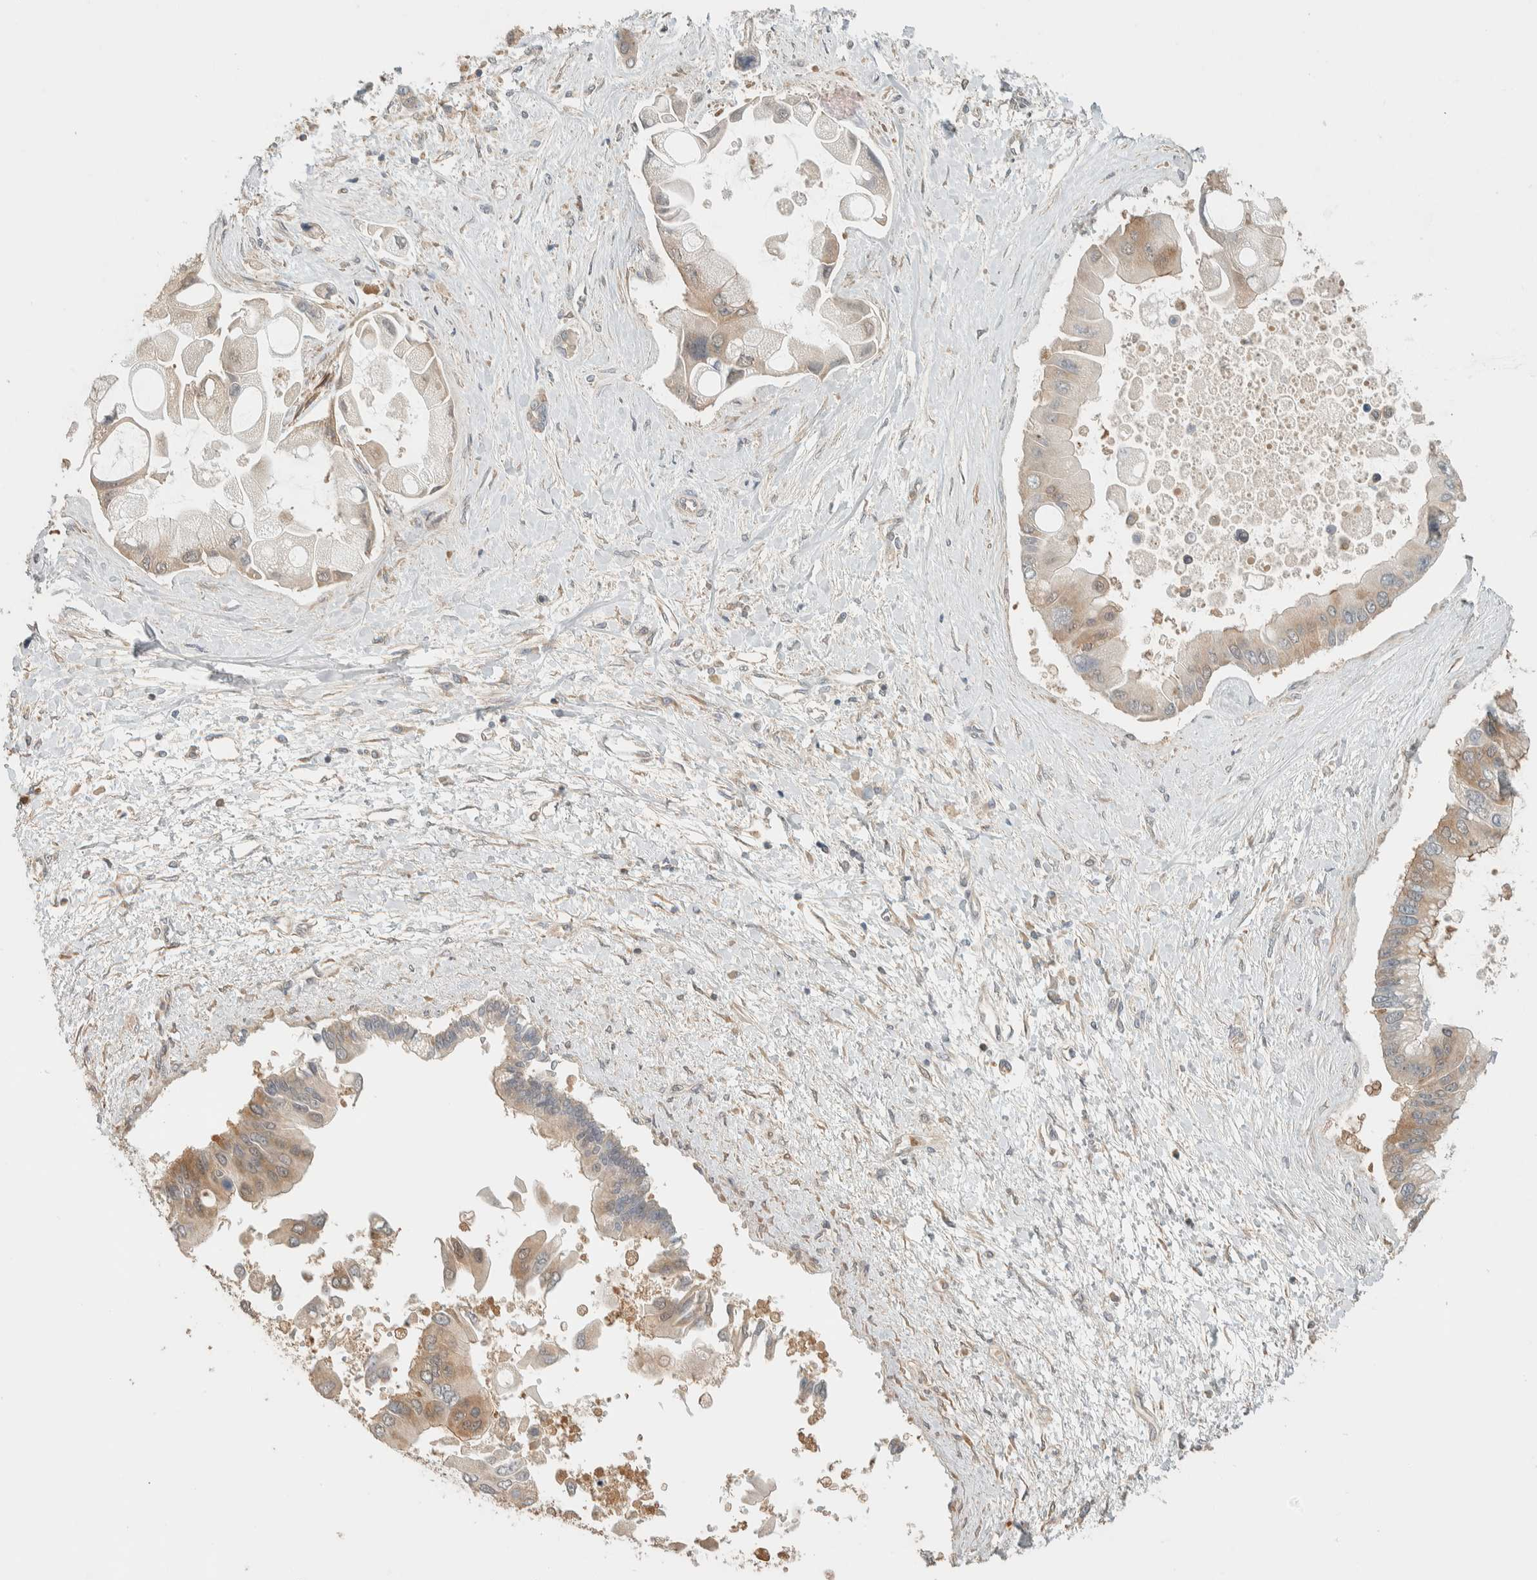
{"staining": {"intensity": "weak", "quantity": ">75%", "location": "cytoplasmic/membranous"}, "tissue": "liver cancer", "cell_type": "Tumor cells", "image_type": "cancer", "snomed": [{"axis": "morphology", "description": "Cholangiocarcinoma"}, {"axis": "topography", "description": "Liver"}], "caption": "Approximately >75% of tumor cells in human liver cancer exhibit weak cytoplasmic/membranous protein staining as visualized by brown immunohistochemical staining.", "gene": "ADSS2", "patient": {"sex": "male", "age": 50}}